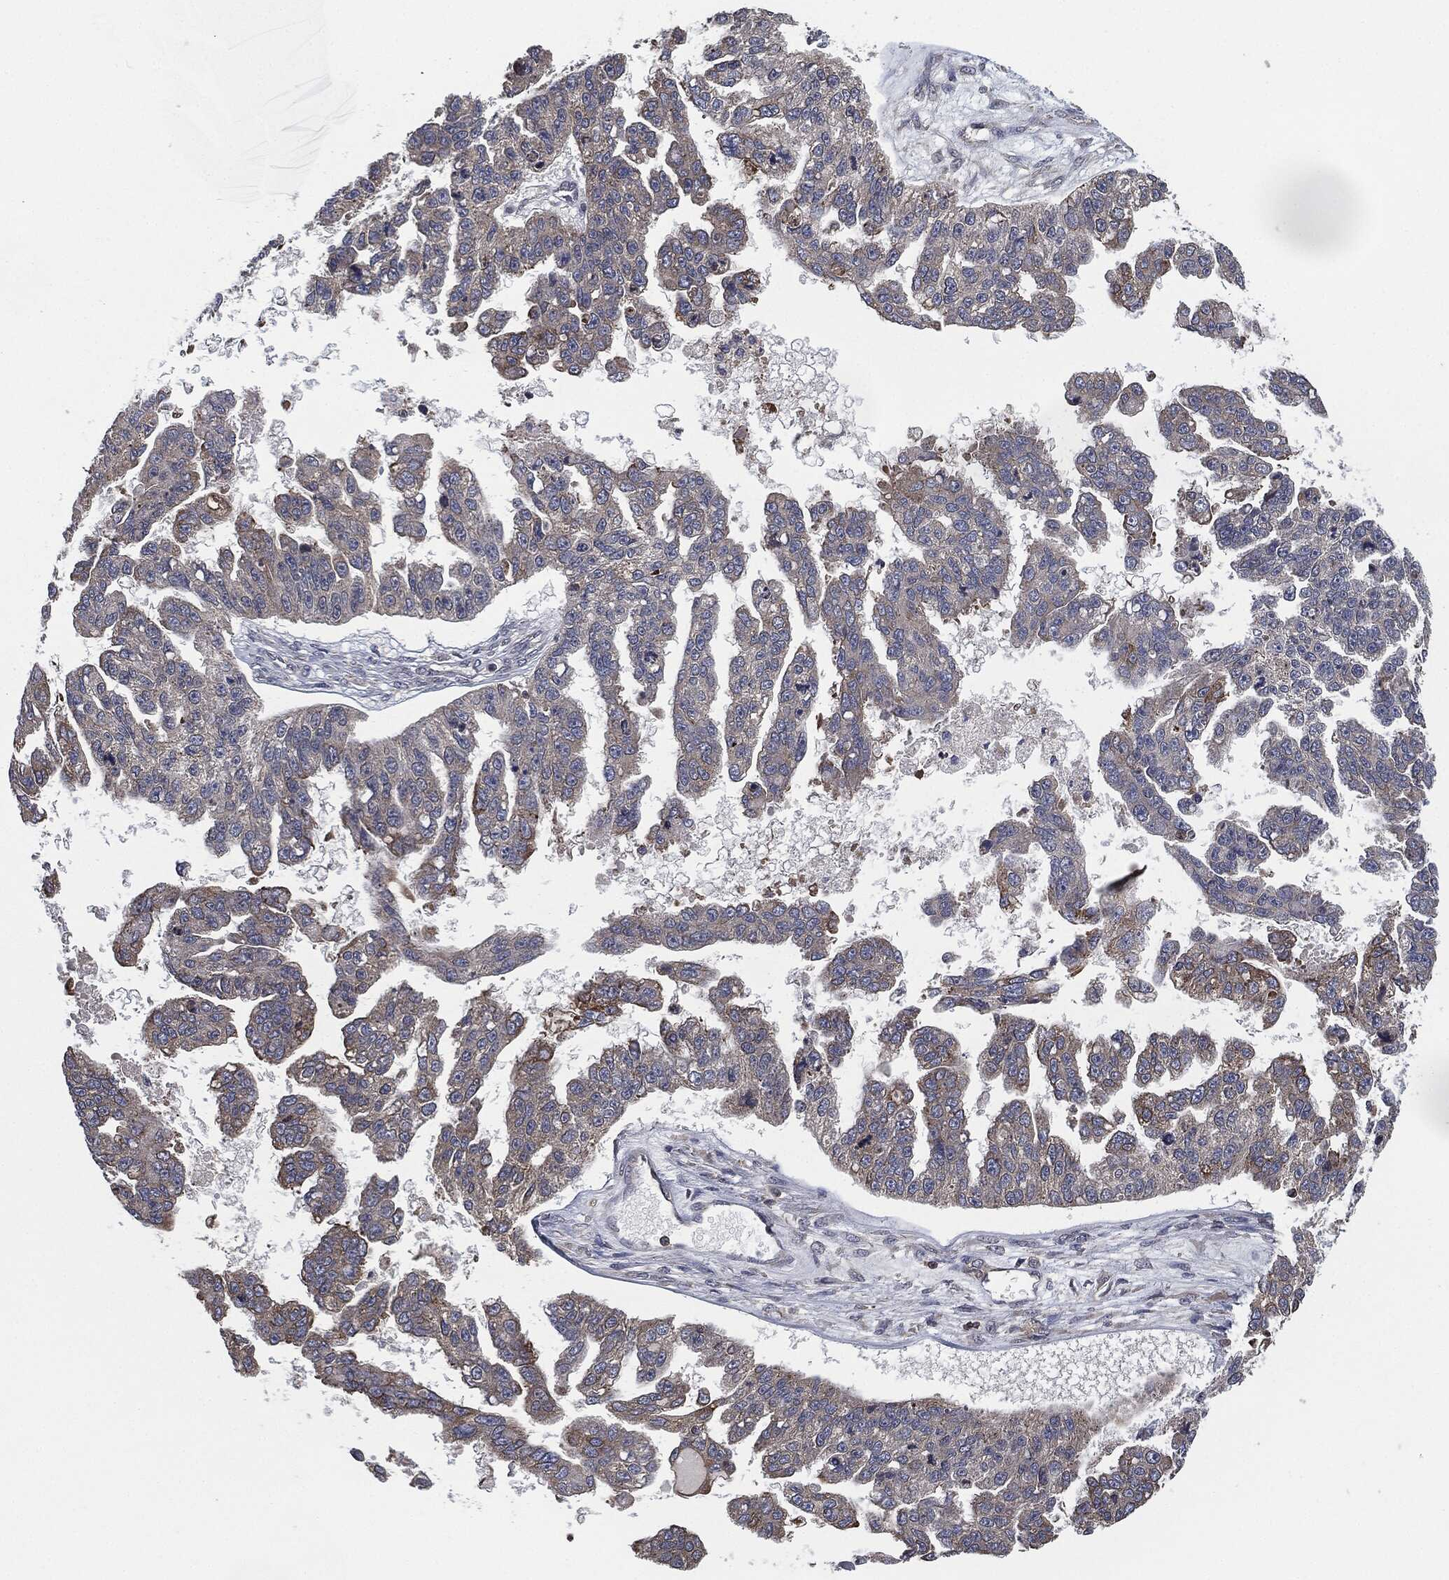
{"staining": {"intensity": "weak", "quantity": "<25%", "location": "cytoplasmic/membranous"}, "tissue": "ovarian cancer", "cell_type": "Tumor cells", "image_type": "cancer", "snomed": [{"axis": "morphology", "description": "Cystadenocarcinoma, serous, NOS"}, {"axis": "topography", "description": "Ovary"}], "caption": "An image of human ovarian cancer is negative for staining in tumor cells.", "gene": "UBR1", "patient": {"sex": "female", "age": 58}}